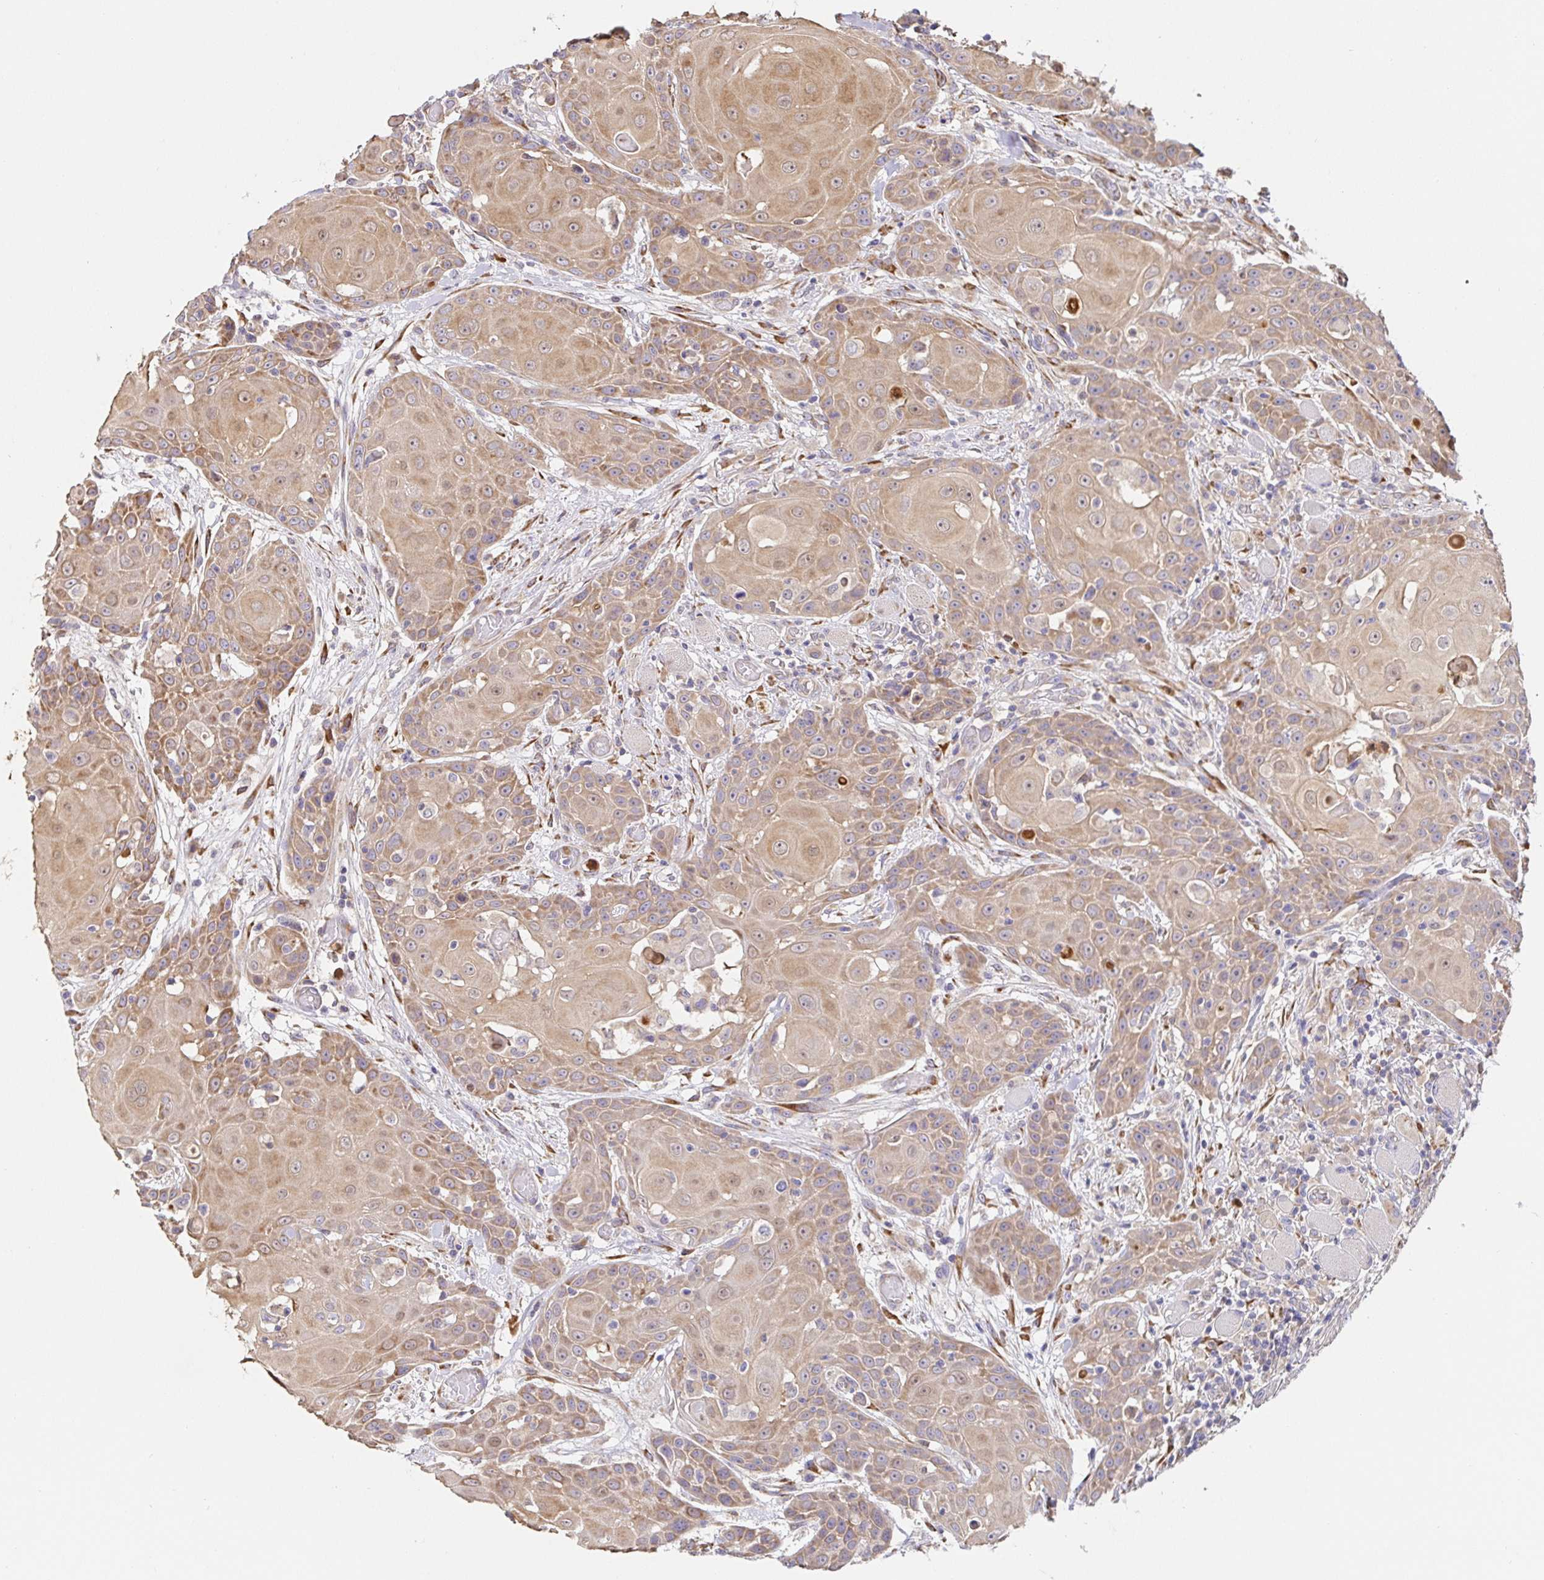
{"staining": {"intensity": "moderate", "quantity": ">75%", "location": "cytoplasmic/membranous"}, "tissue": "head and neck cancer", "cell_type": "Tumor cells", "image_type": "cancer", "snomed": [{"axis": "morphology", "description": "Normal tissue, NOS"}, {"axis": "morphology", "description": "Squamous cell carcinoma, NOS"}, {"axis": "topography", "description": "Oral tissue"}, {"axis": "topography", "description": "Head-Neck"}], "caption": "Tumor cells exhibit medium levels of moderate cytoplasmic/membranous staining in approximately >75% of cells in squamous cell carcinoma (head and neck).", "gene": "PDPK1", "patient": {"sex": "female", "age": 55}}